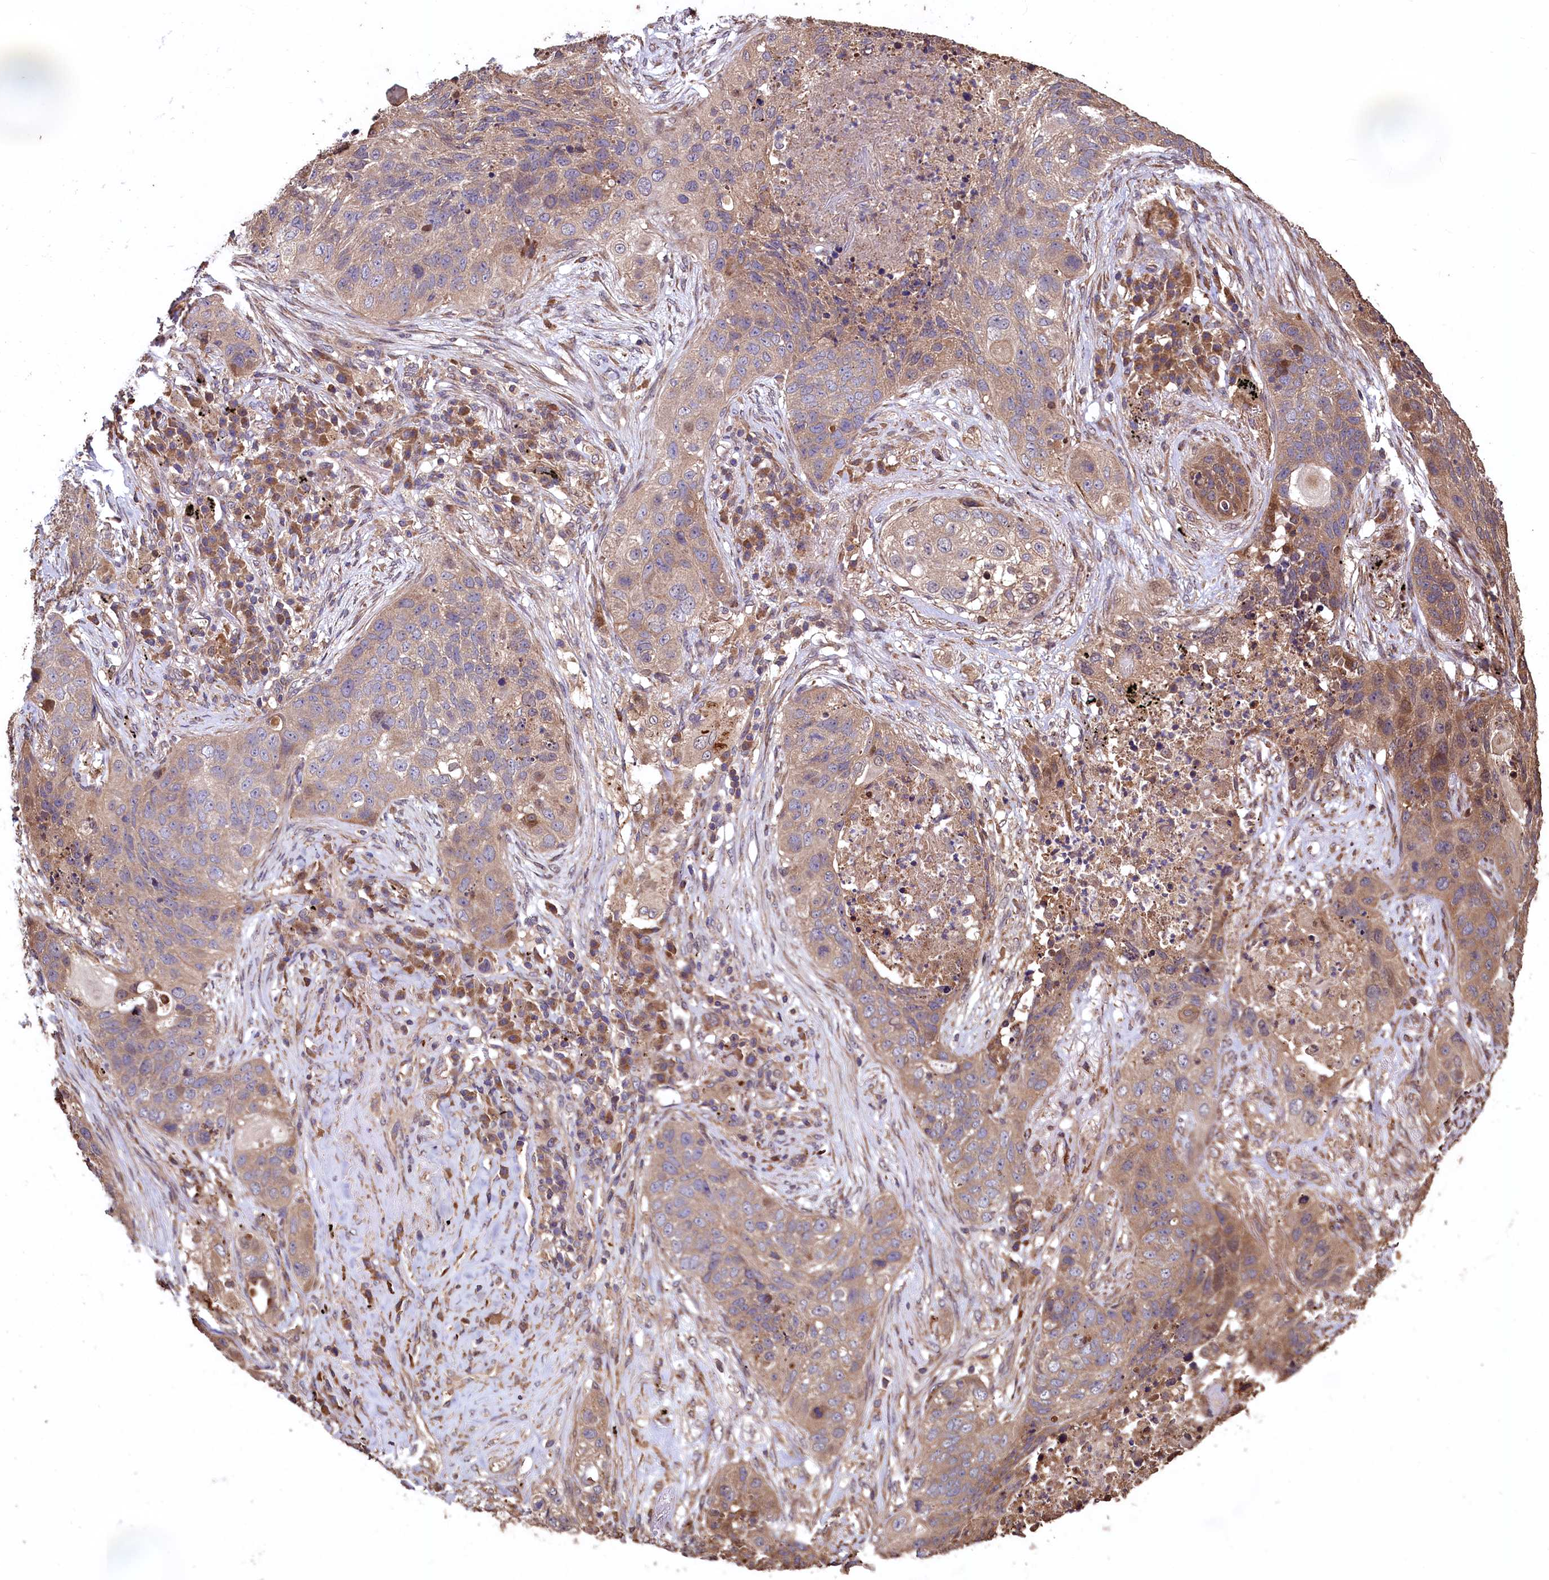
{"staining": {"intensity": "weak", "quantity": "25%-75%", "location": "cytoplasmic/membranous"}, "tissue": "lung cancer", "cell_type": "Tumor cells", "image_type": "cancer", "snomed": [{"axis": "morphology", "description": "Squamous cell carcinoma, NOS"}, {"axis": "topography", "description": "Lung"}], "caption": "Protein expression by immunohistochemistry exhibits weak cytoplasmic/membranous positivity in approximately 25%-75% of tumor cells in lung cancer.", "gene": "TMEM98", "patient": {"sex": "female", "age": 63}}